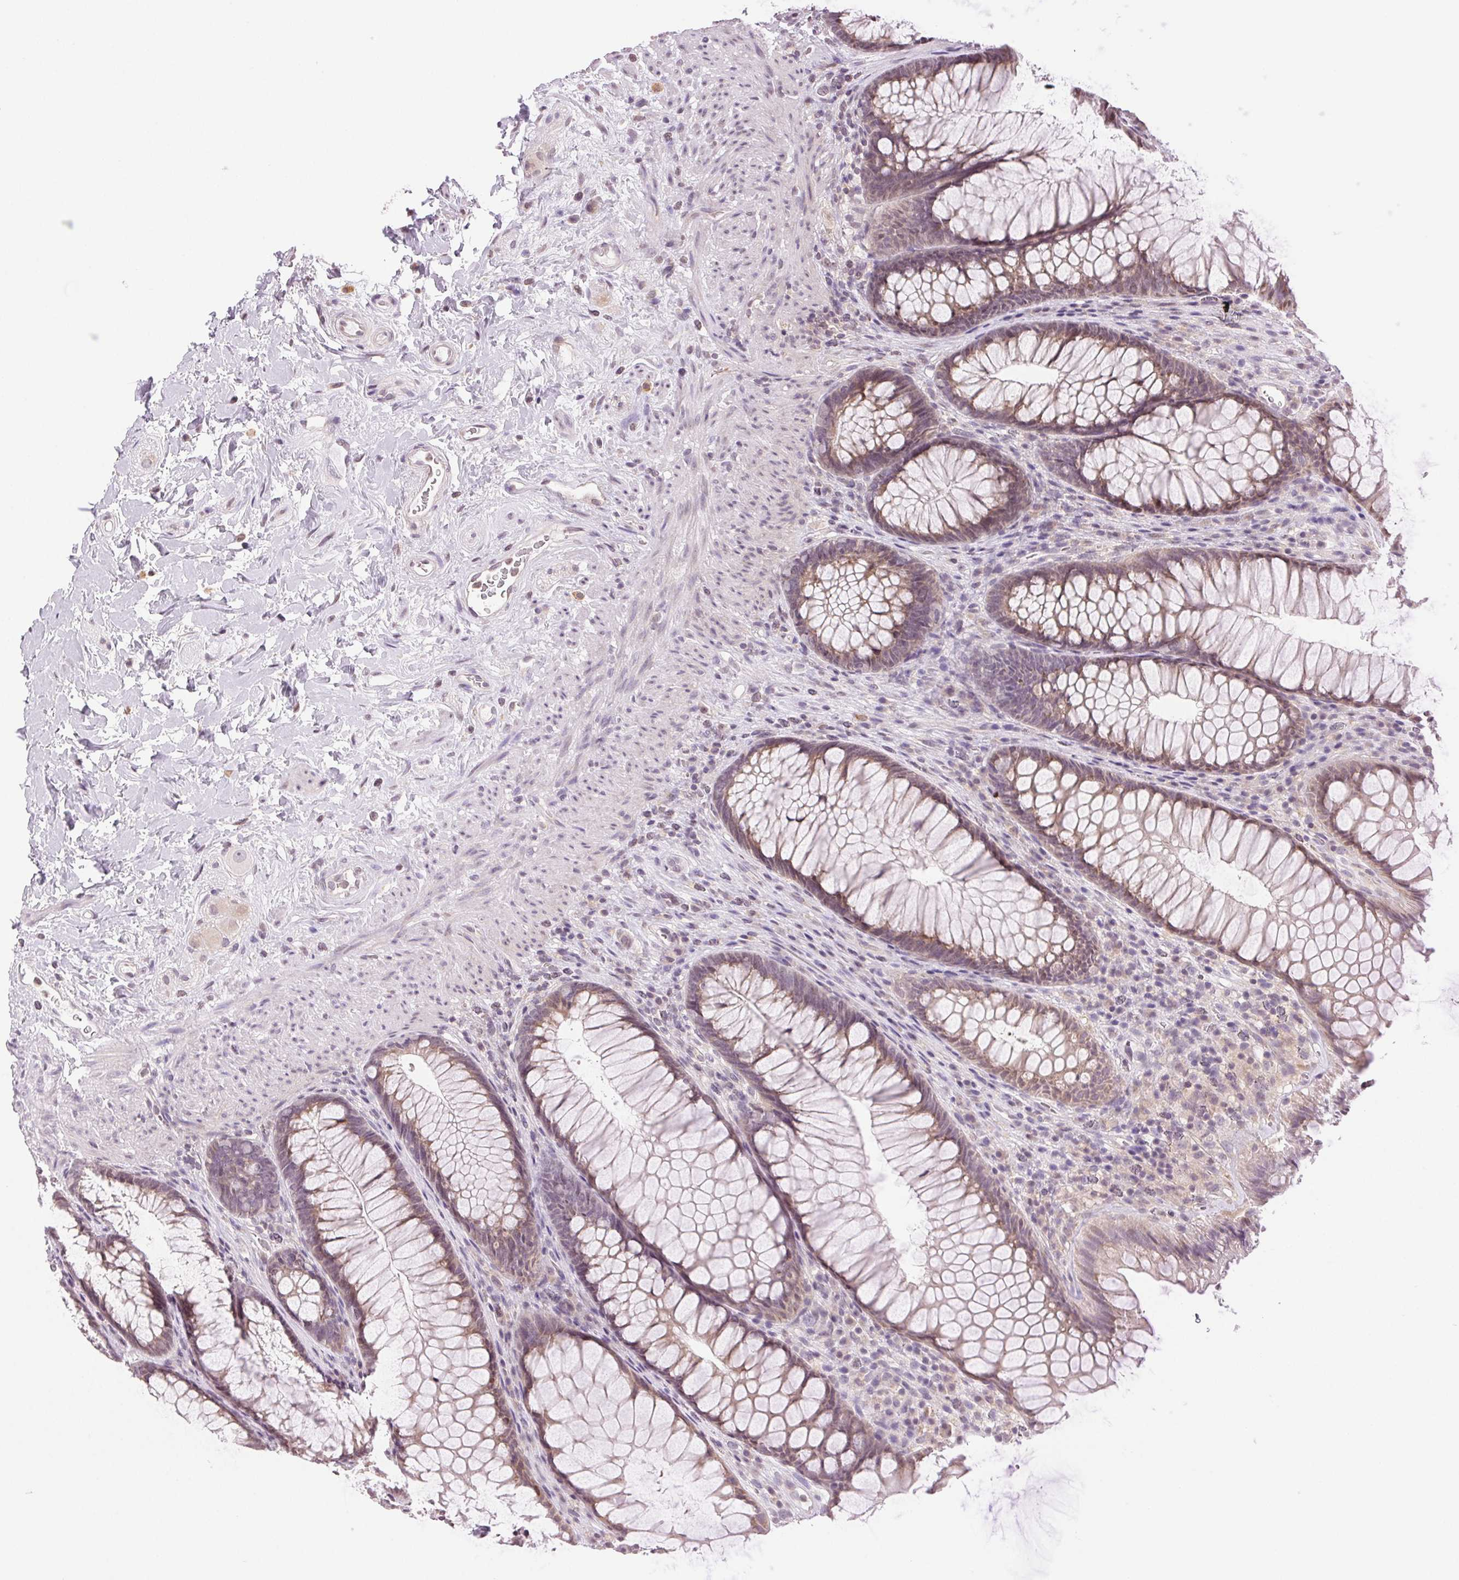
{"staining": {"intensity": "weak", "quantity": "25%-75%", "location": "cytoplasmic/membranous"}, "tissue": "rectum", "cell_type": "Glandular cells", "image_type": "normal", "snomed": [{"axis": "morphology", "description": "Normal tissue, NOS"}, {"axis": "topography", "description": "Smooth muscle"}, {"axis": "topography", "description": "Rectum"}], "caption": "Protein analysis of benign rectum demonstrates weak cytoplasmic/membranous expression in about 25%-75% of glandular cells. (Brightfield microscopy of DAB IHC at high magnification).", "gene": "TNNT3", "patient": {"sex": "male", "age": 53}}